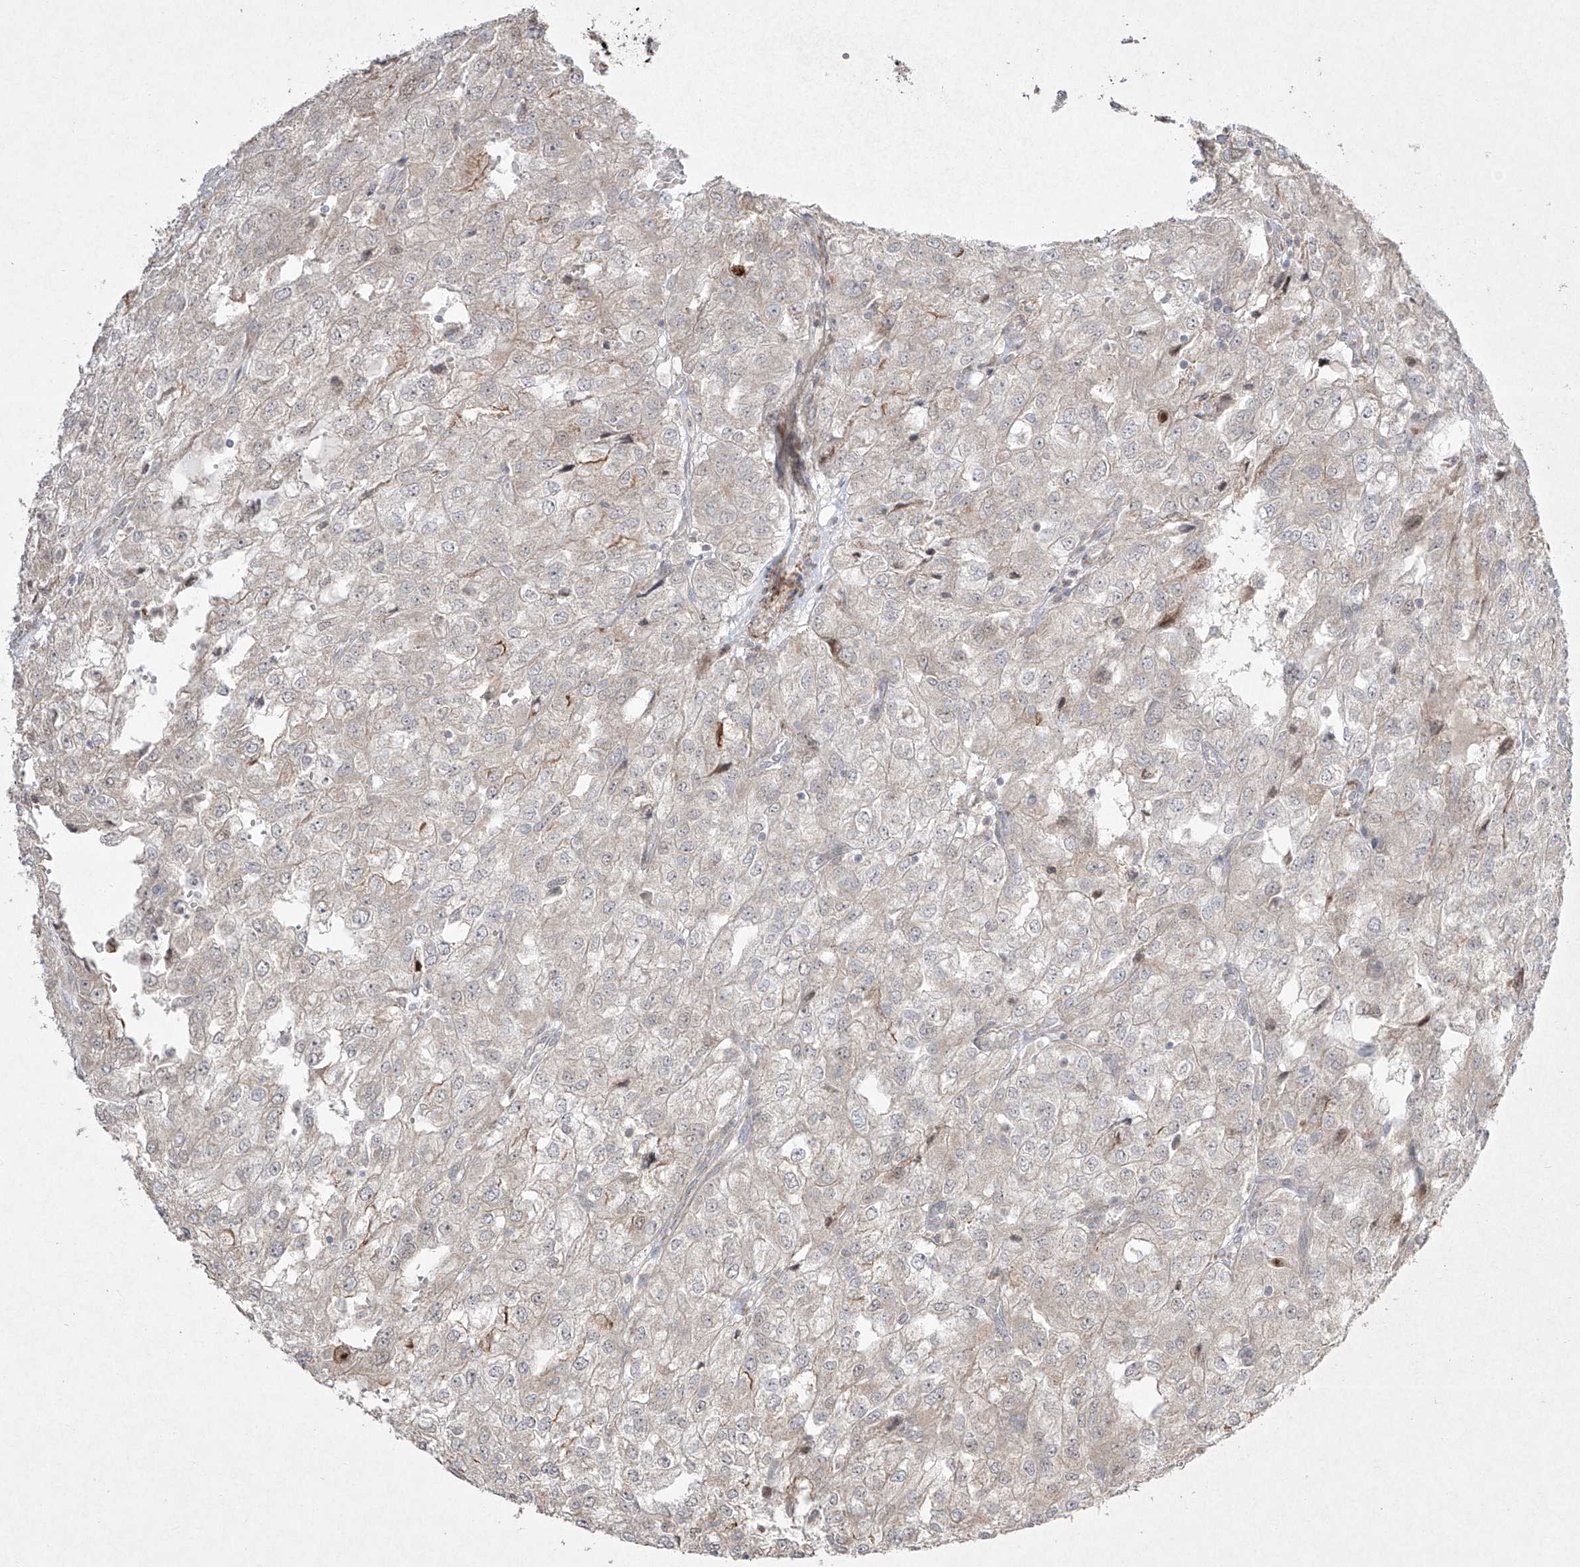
{"staining": {"intensity": "negative", "quantity": "none", "location": "none"}, "tissue": "renal cancer", "cell_type": "Tumor cells", "image_type": "cancer", "snomed": [{"axis": "morphology", "description": "Adenocarcinoma, NOS"}, {"axis": "topography", "description": "Kidney"}], "caption": "Renal cancer (adenocarcinoma) stained for a protein using IHC displays no positivity tumor cells.", "gene": "KDM1B", "patient": {"sex": "female", "age": 54}}